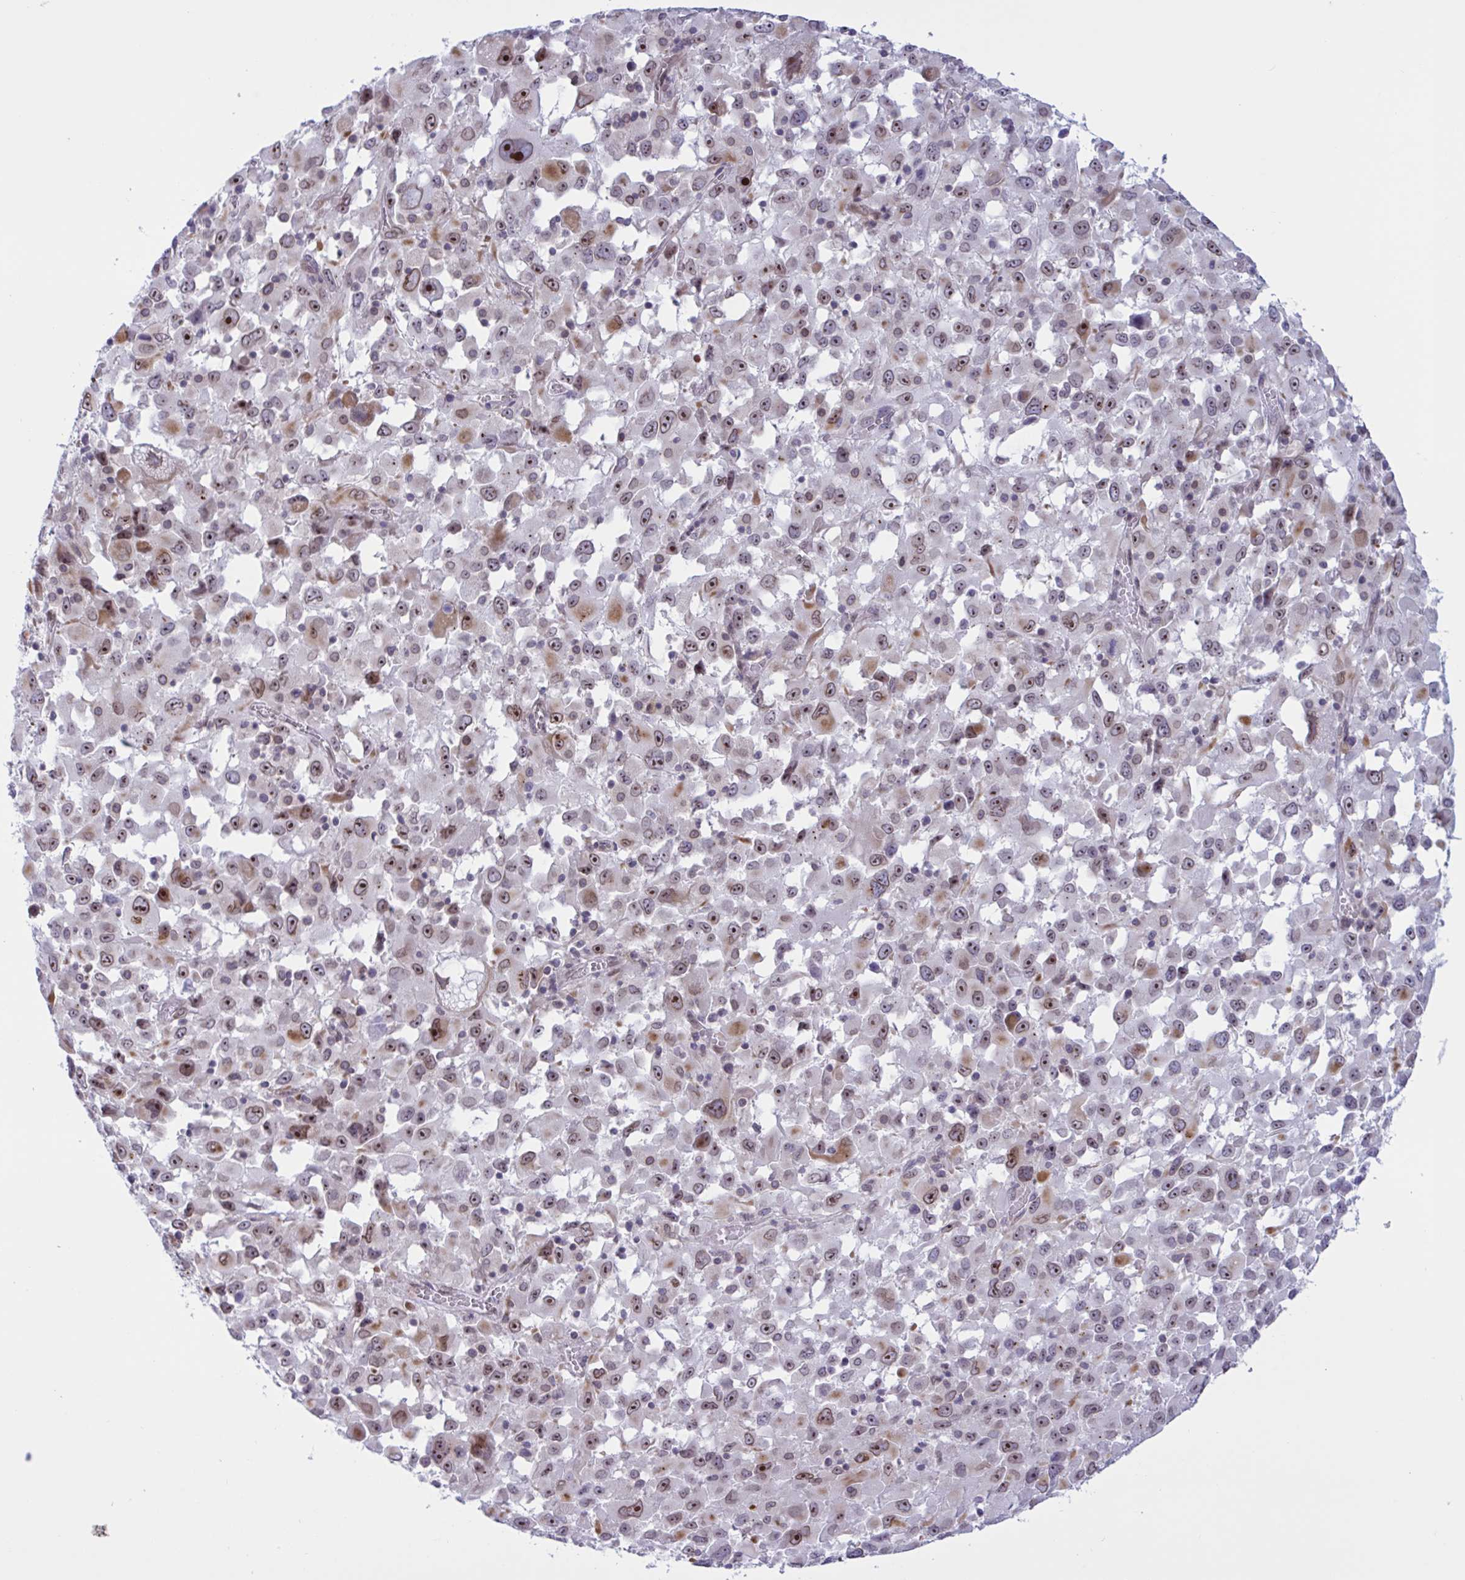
{"staining": {"intensity": "moderate", "quantity": ">75%", "location": "nuclear"}, "tissue": "melanoma", "cell_type": "Tumor cells", "image_type": "cancer", "snomed": [{"axis": "morphology", "description": "Malignant melanoma, Metastatic site"}, {"axis": "topography", "description": "Soft tissue"}], "caption": "Tumor cells demonstrate medium levels of moderate nuclear expression in about >75% of cells in malignant melanoma (metastatic site).", "gene": "DOCK11", "patient": {"sex": "male", "age": 50}}